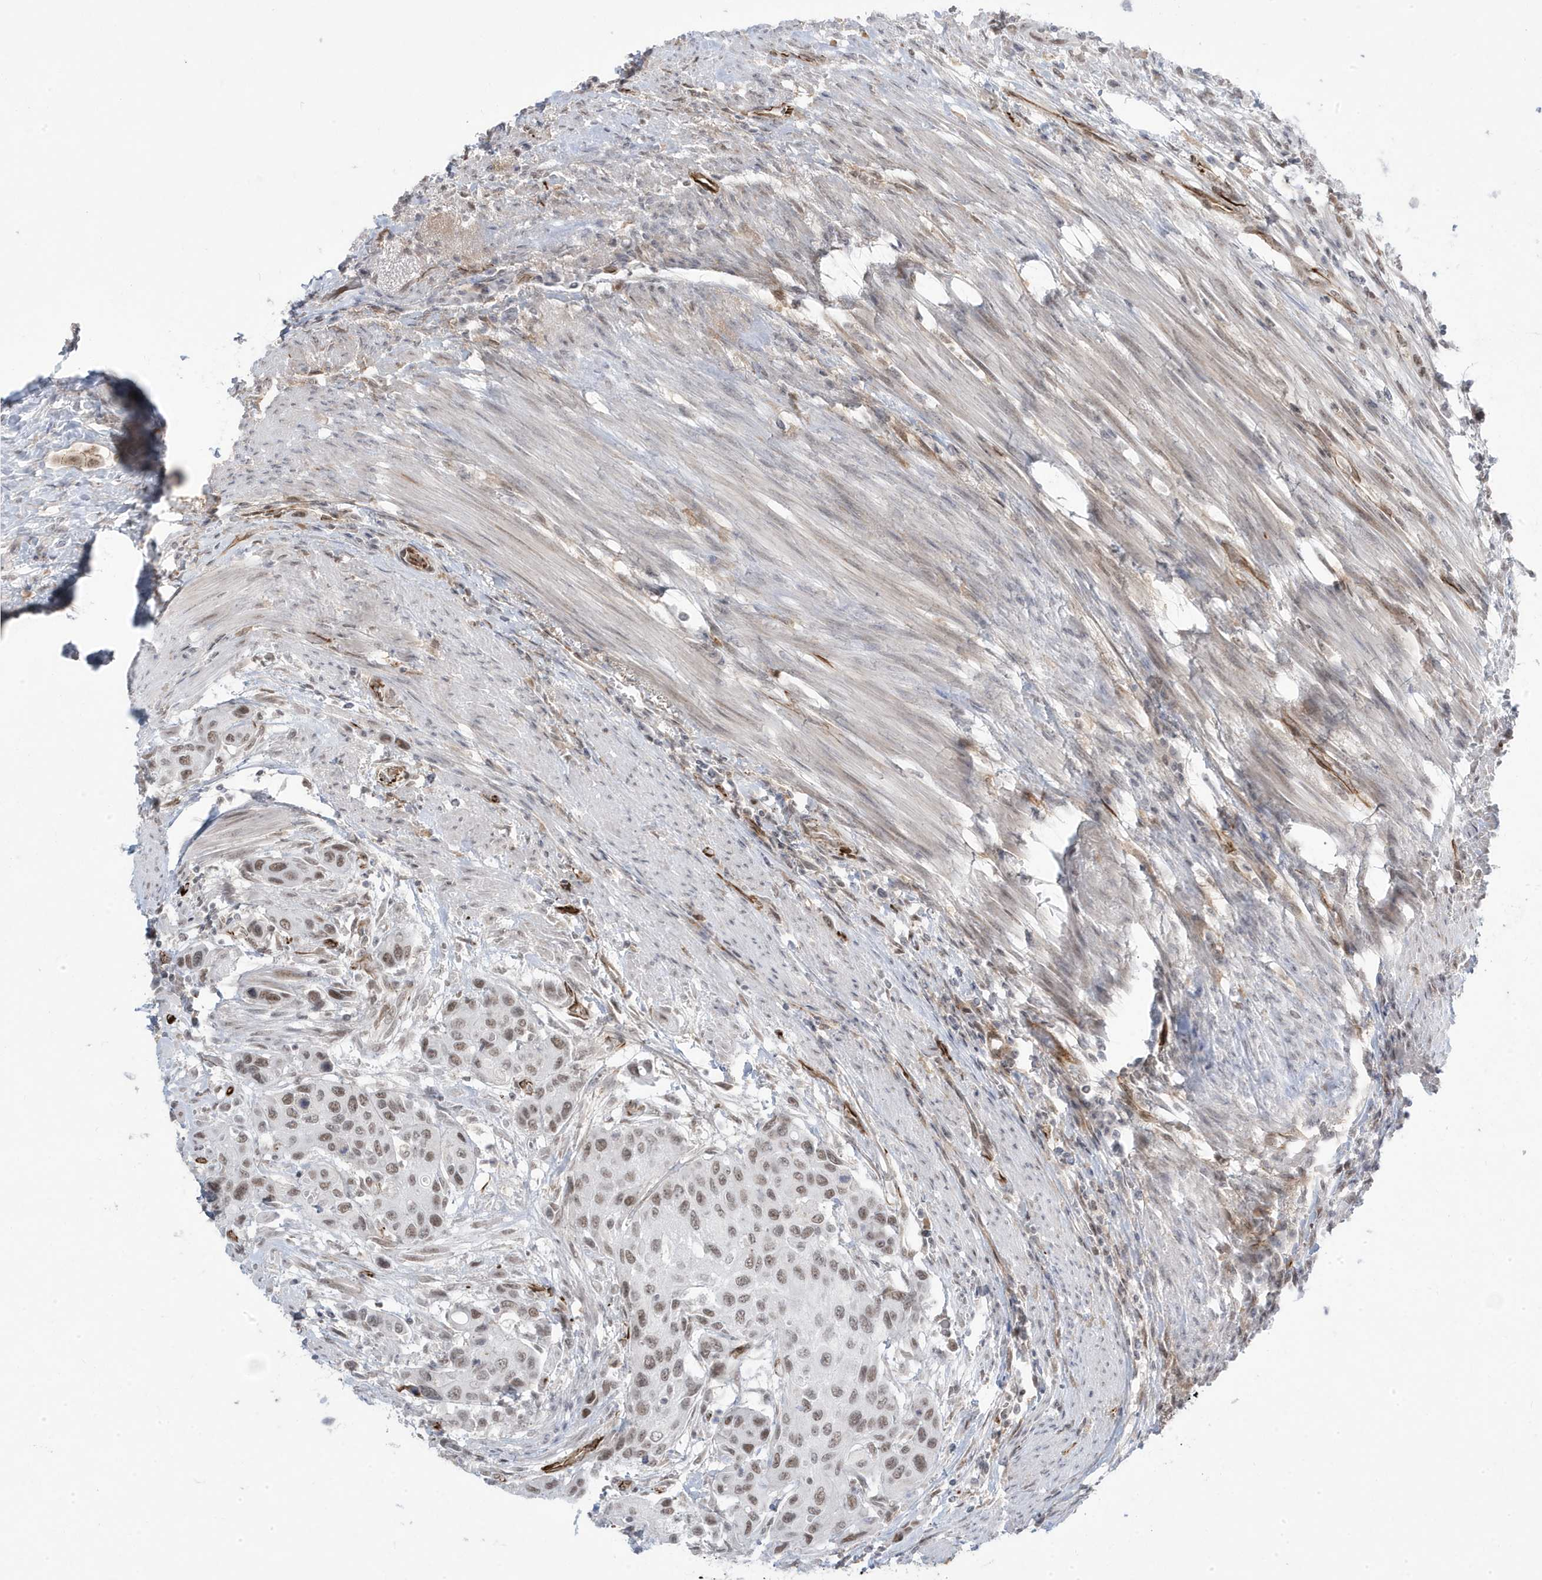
{"staining": {"intensity": "moderate", "quantity": ">75%", "location": "nuclear"}, "tissue": "urothelial cancer", "cell_type": "Tumor cells", "image_type": "cancer", "snomed": [{"axis": "morphology", "description": "Normal tissue, NOS"}, {"axis": "morphology", "description": "Urothelial carcinoma, High grade"}, {"axis": "topography", "description": "Vascular tissue"}, {"axis": "topography", "description": "Urinary bladder"}], "caption": "Immunohistochemical staining of human urothelial cancer reveals medium levels of moderate nuclear staining in approximately >75% of tumor cells.", "gene": "ADAMTSL3", "patient": {"sex": "female", "age": 56}}